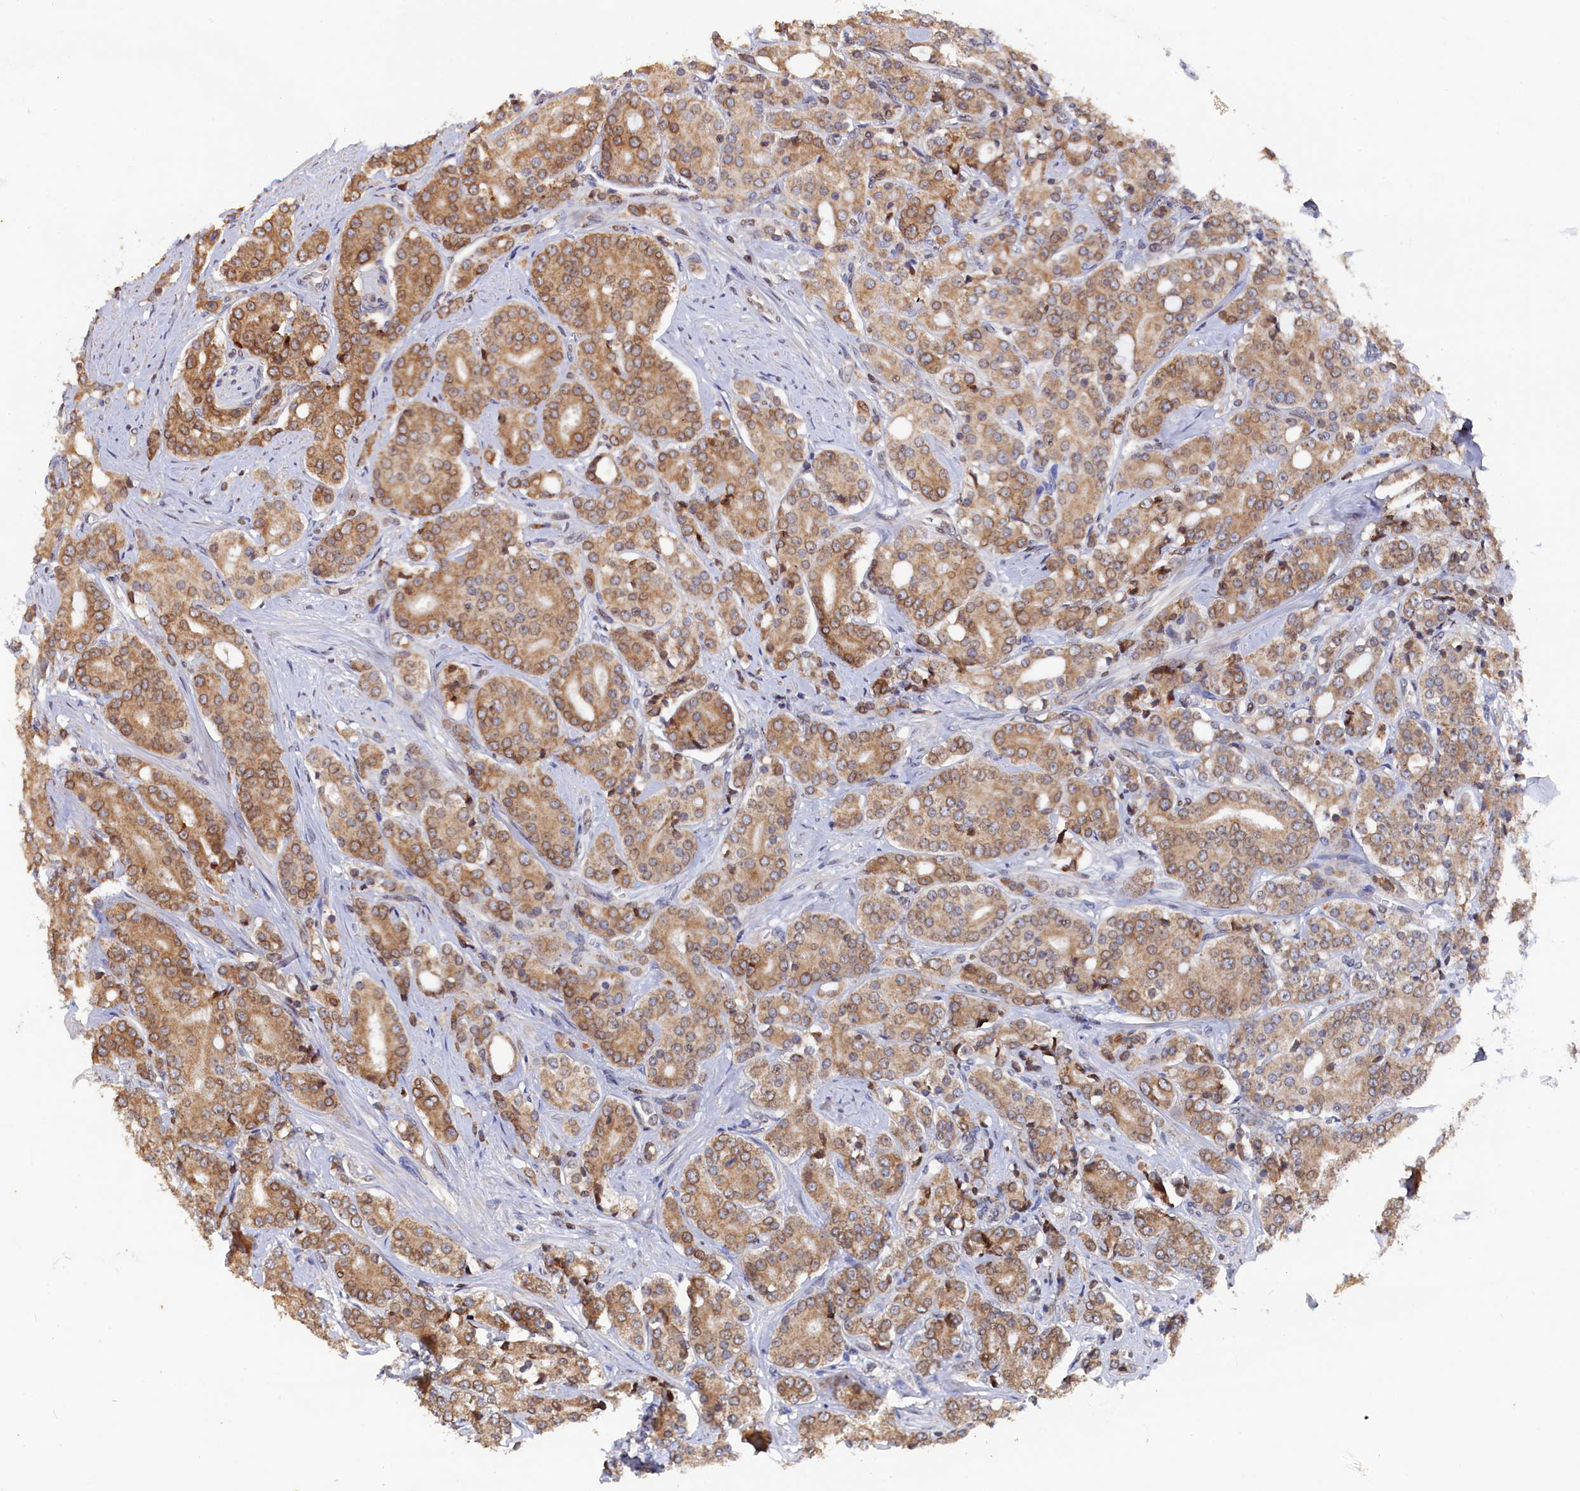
{"staining": {"intensity": "moderate", "quantity": ">75%", "location": "cytoplasmic/membranous"}, "tissue": "prostate cancer", "cell_type": "Tumor cells", "image_type": "cancer", "snomed": [{"axis": "morphology", "description": "Adenocarcinoma, High grade"}, {"axis": "topography", "description": "Prostate"}], "caption": "Protein expression analysis of human prostate adenocarcinoma (high-grade) reveals moderate cytoplasmic/membranous staining in approximately >75% of tumor cells.", "gene": "ANKEF1", "patient": {"sex": "male", "age": 62}}